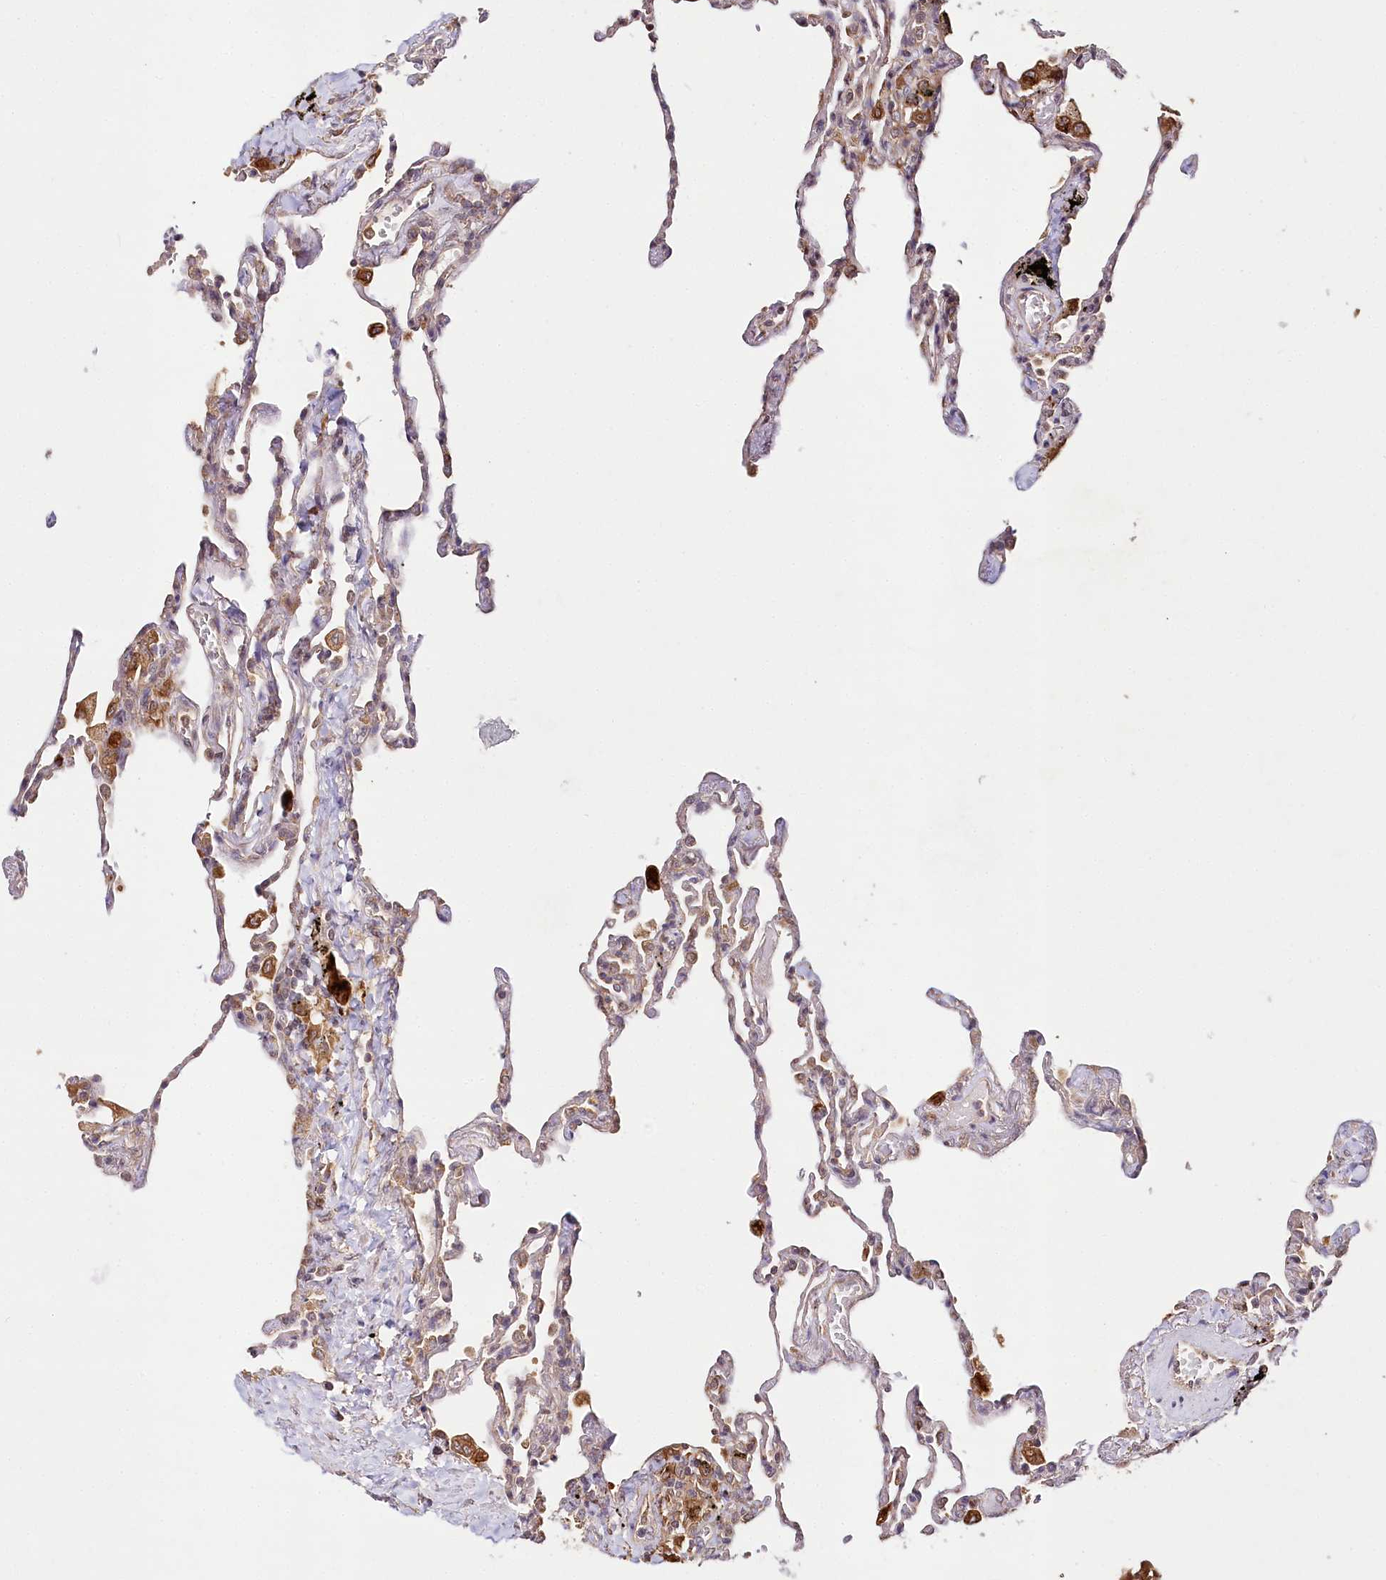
{"staining": {"intensity": "moderate", "quantity": "25%-75%", "location": "cytoplasmic/membranous"}, "tissue": "lung", "cell_type": "Alveolar cells", "image_type": "normal", "snomed": [{"axis": "morphology", "description": "Normal tissue, NOS"}, {"axis": "topography", "description": "Lung"}], "caption": "Alveolar cells reveal moderate cytoplasmic/membranous positivity in about 25%-75% of cells in benign lung.", "gene": "DMXL1", "patient": {"sex": "male", "age": 59}}